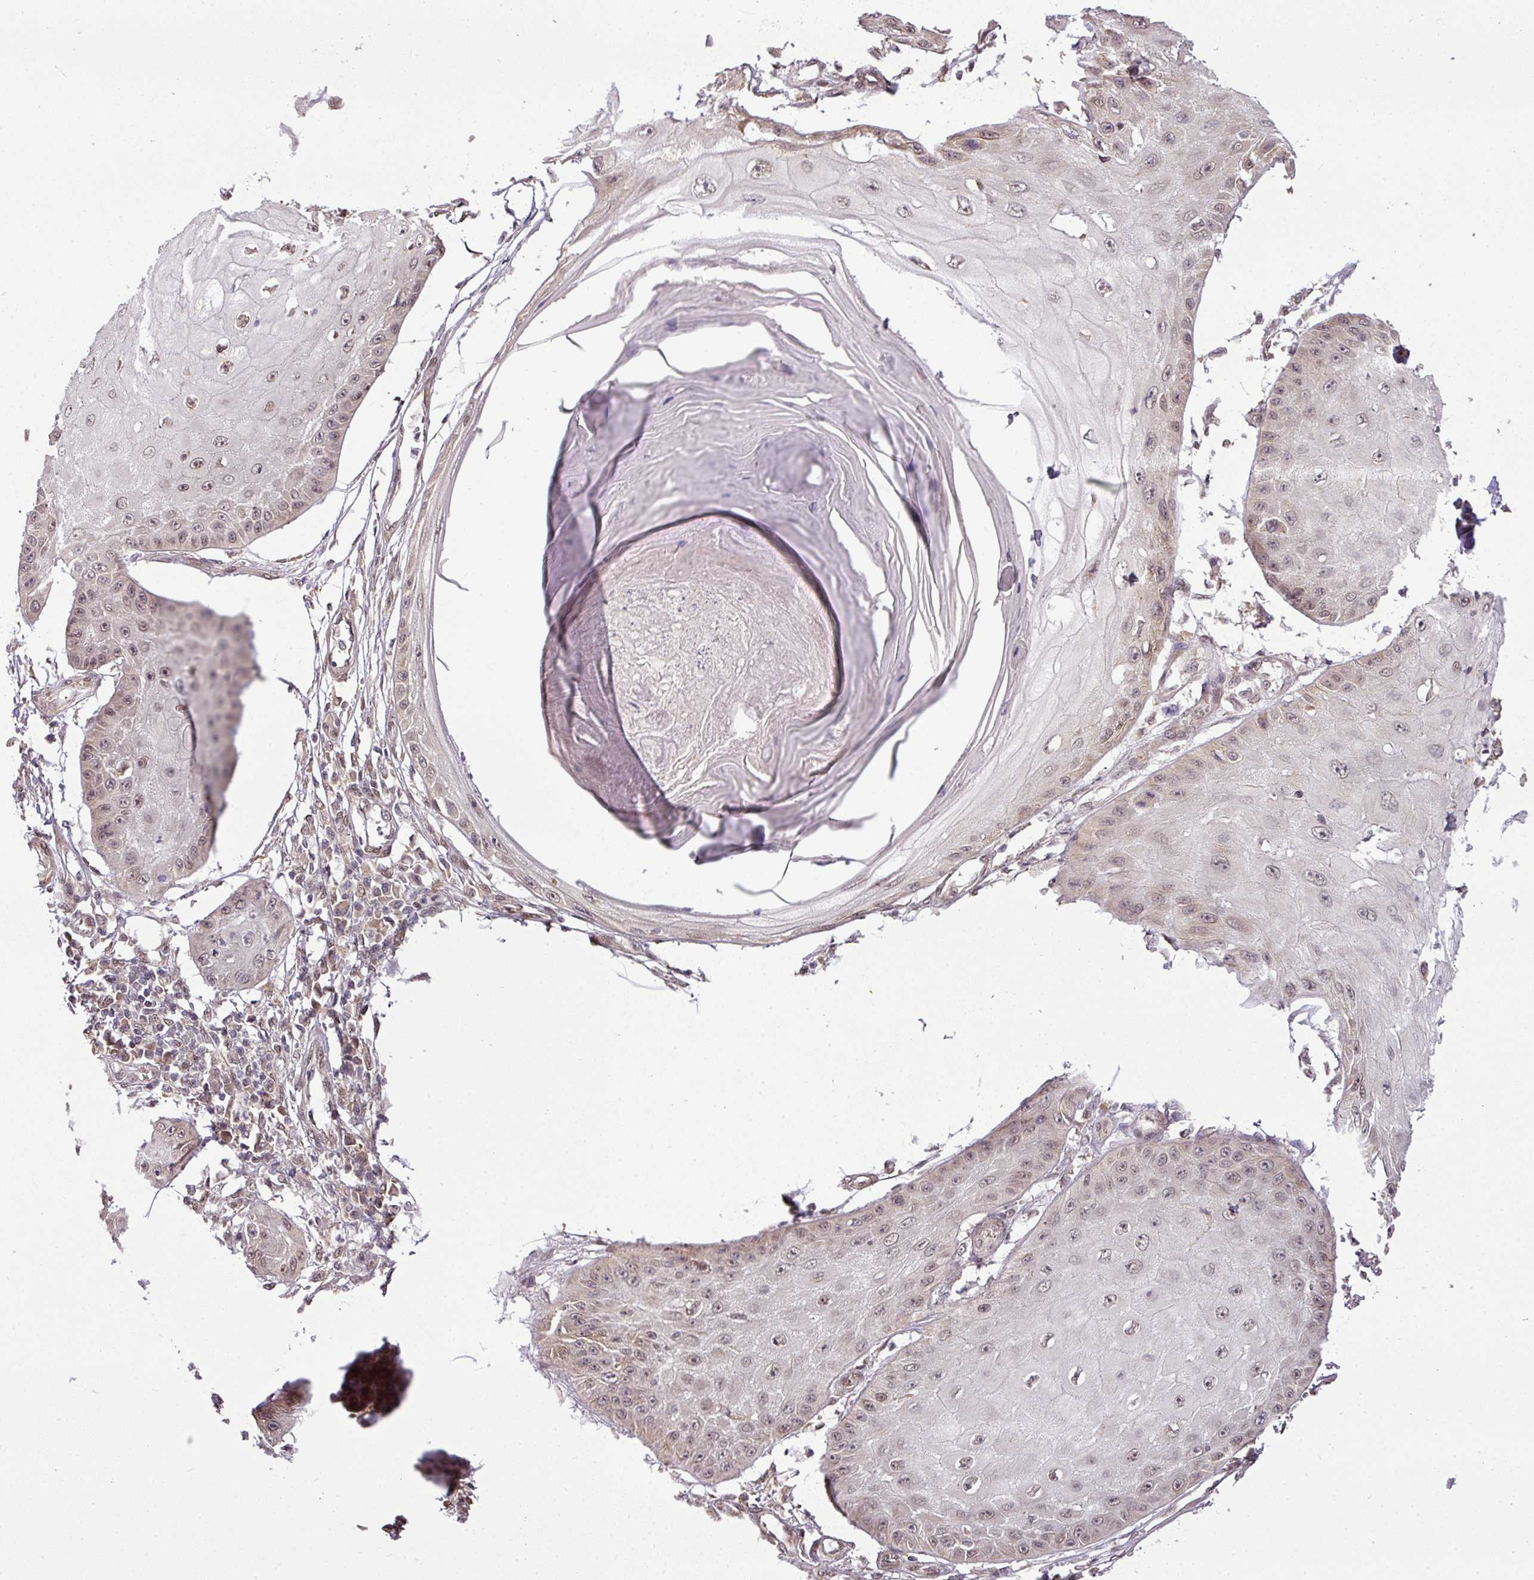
{"staining": {"intensity": "weak", "quantity": "25%-75%", "location": "nuclear"}, "tissue": "skin cancer", "cell_type": "Tumor cells", "image_type": "cancer", "snomed": [{"axis": "morphology", "description": "Squamous cell carcinoma, NOS"}, {"axis": "topography", "description": "Skin"}], "caption": "Immunohistochemical staining of human skin cancer (squamous cell carcinoma) demonstrates low levels of weak nuclear protein positivity in about 25%-75% of tumor cells. The protein is shown in brown color, while the nuclei are stained blue.", "gene": "C1orf226", "patient": {"sex": "male", "age": 70}}